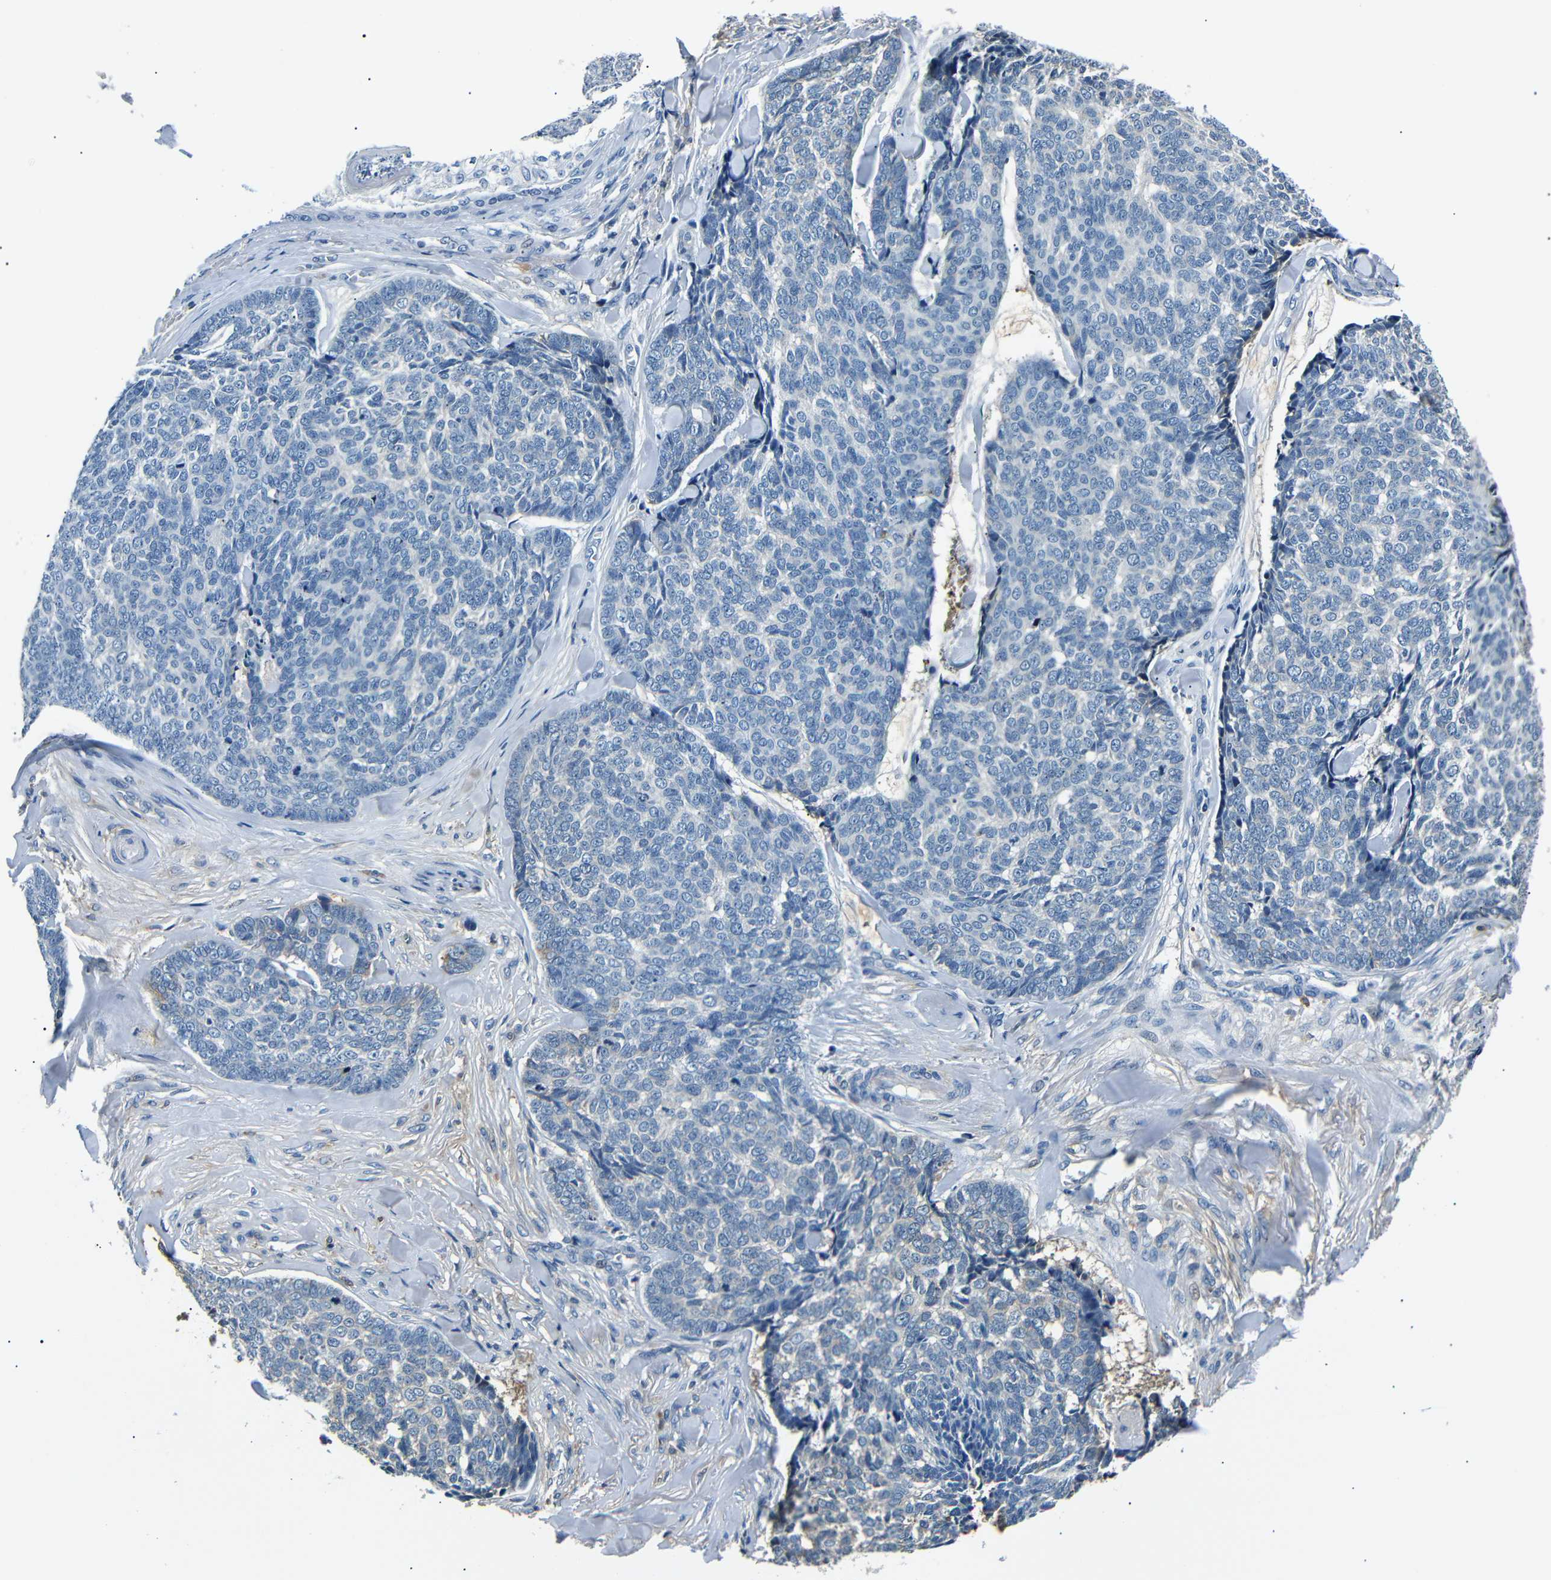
{"staining": {"intensity": "negative", "quantity": "none", "location": "none"}, "tissue": "skin cancer", "cell_type": "Tumor cells", "image_type": "cancer", "snomed": [{"axis": "morphology", "description": "Basal cell carcinoma"}, {"axis": "topography", "description": "Skin"}], "caption": "High magnification brightfield microscopy of skin basal cell carcinoma stained with DAB (3,3'-diaminobenzidine) (brown) and counterstained with hematoxylin (blue): tumor cells show no significant expression. (DAB immunohistochemistry, high magnification).", "gene": "LHCGR", "patient": {"sex": "male", "age": 84}}